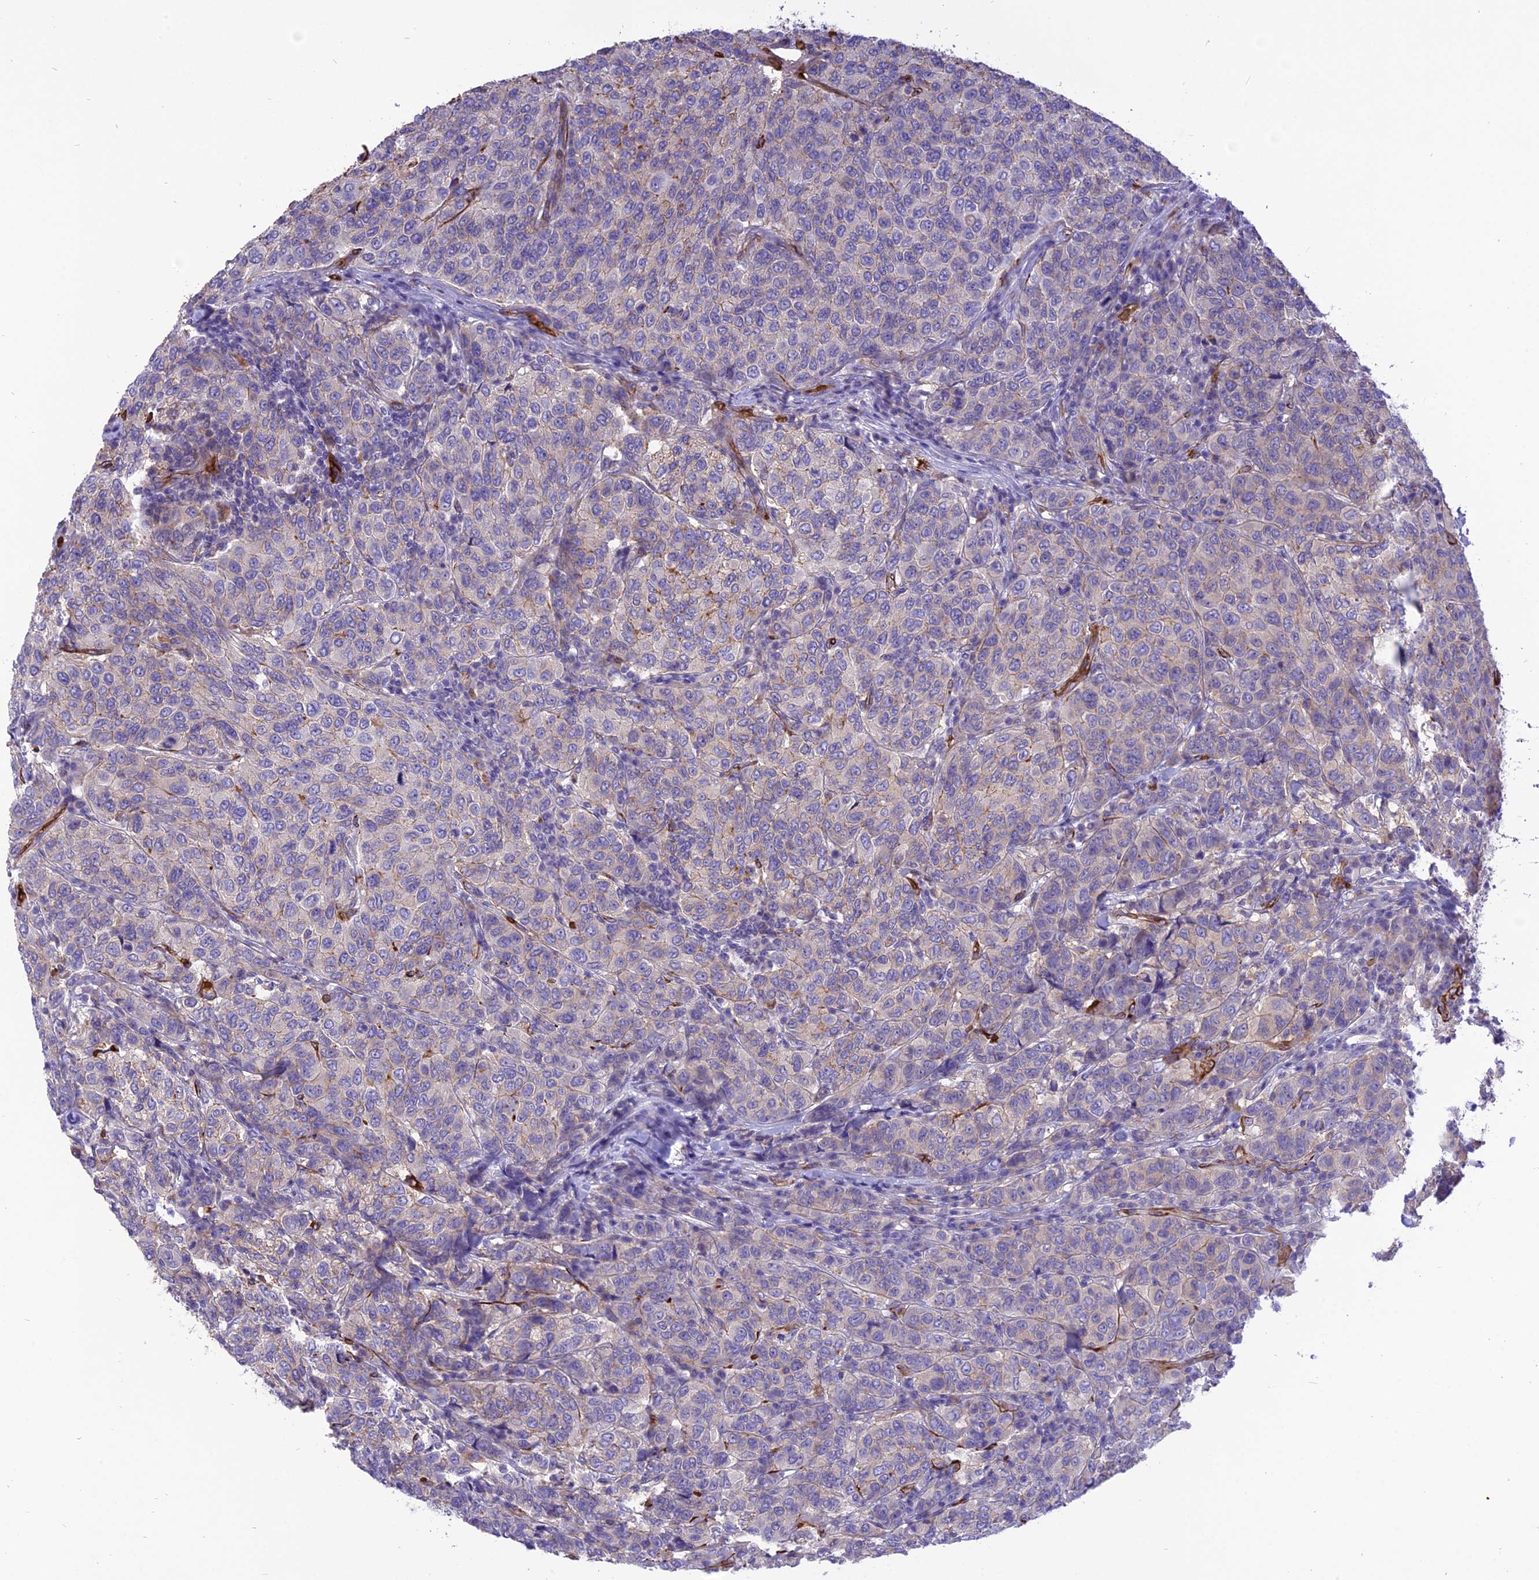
{"staining": {"intensity": "weak", "quantity": "<25%", "location": "cytoplasmic/membranous"}, "tissue": "breast cancer", "cell_type": "Tumor cells", "image_type": "cancer", "snomed": [{"axis": "morphology", "description": "Duct carcinoma"}, {"axis": "topography", "description": "Breast"}], "caption": "An immunohistochemistry image of breast infiltrating ductal carcinoma is shown. There is no staining in tumor cells of breast infiltrating ductal carcinoma.", "gene": "TTC4", "patient": {"sex": "female", "age": 55}}